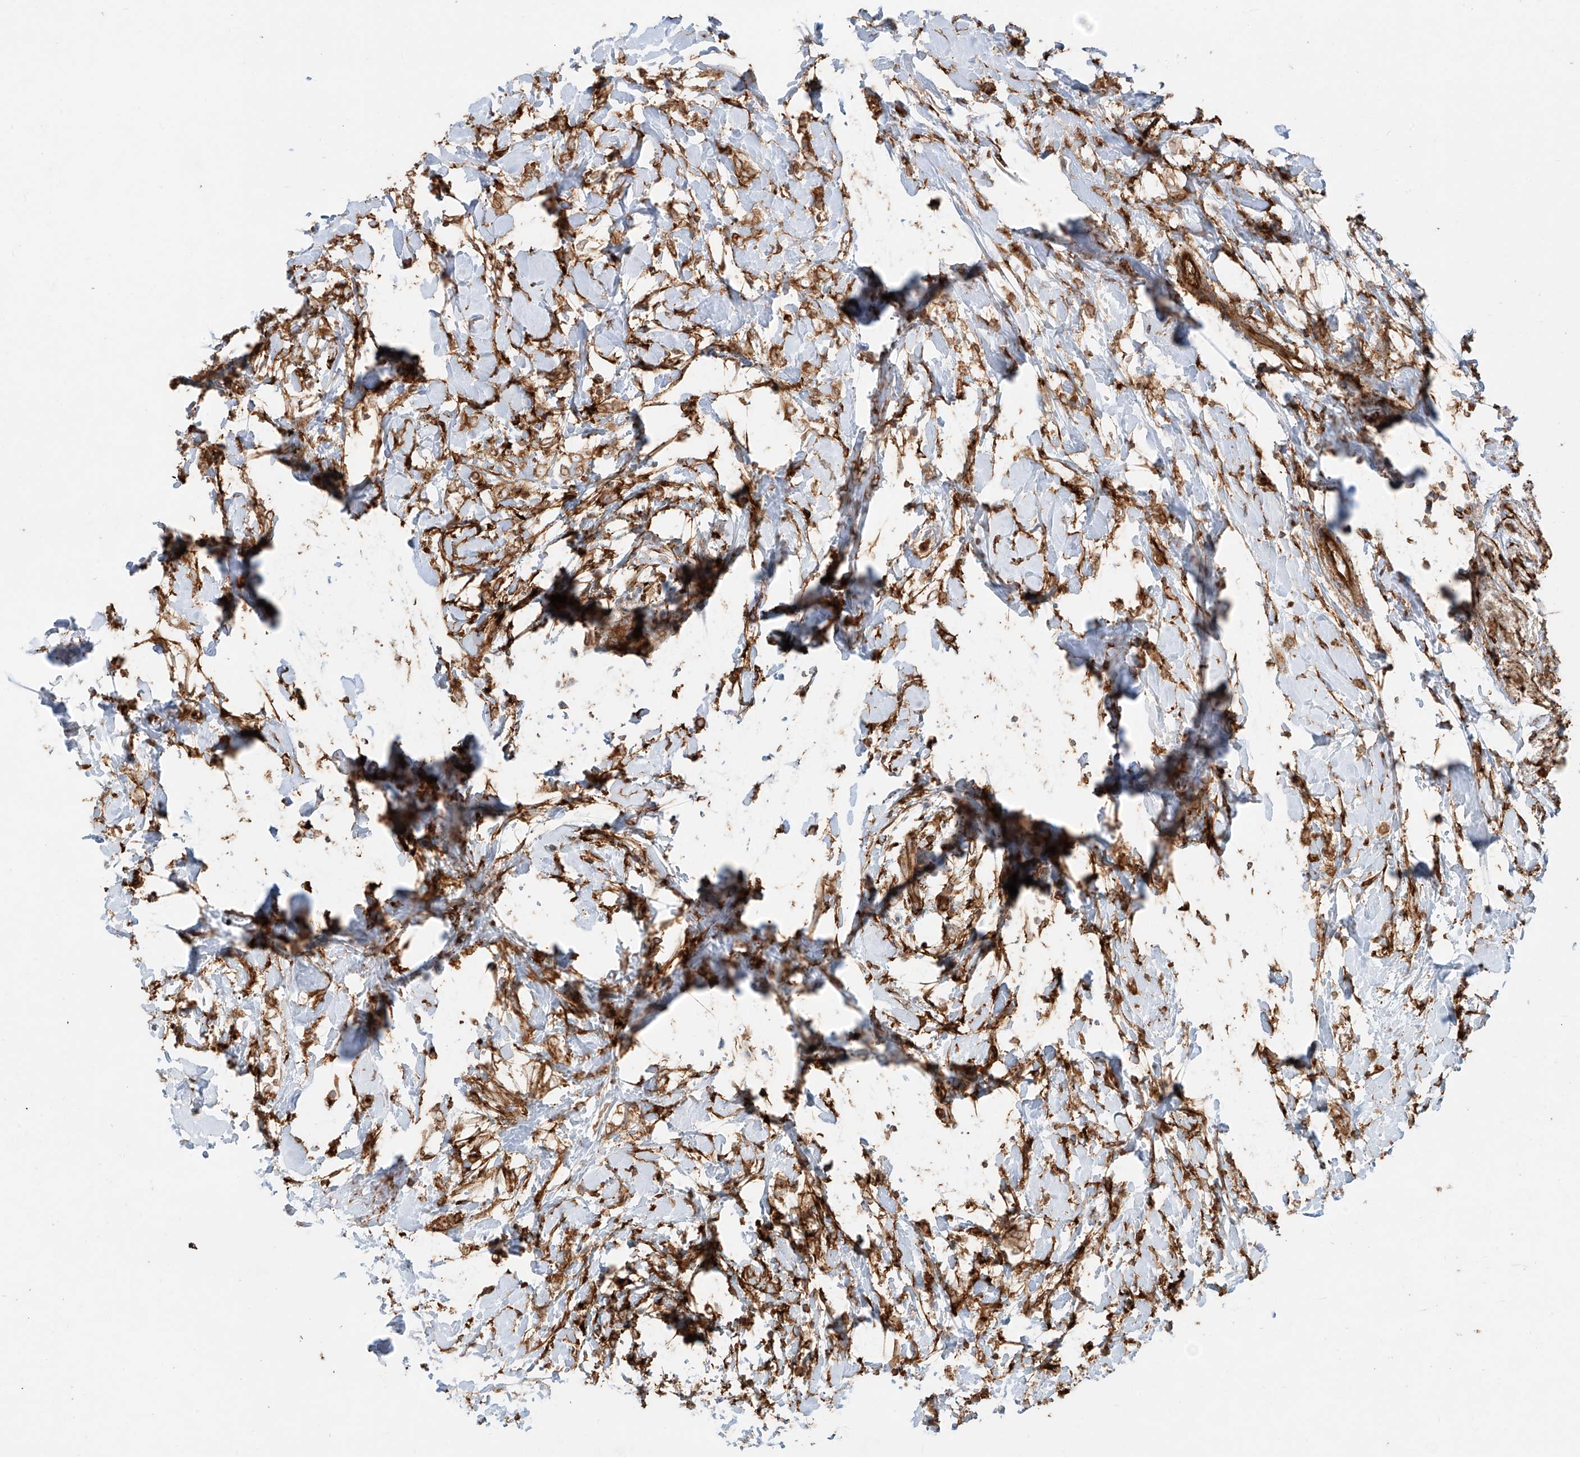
{"staining": {"intensity": "moderate", "quantity": ">75%", "location": "cytoplasmic/membranous"}, "tissue": "breast cancer", "cell_type": "Tumor cells", "image_type": "cancer", "snomed": [{"axis": "morphology", "description": "Normal tissue, NOS"}, {"axis": "morphology", "description": "Lobular carcinoma"}, {"axis": "topography", "description": "Breast"}], "caption": "IHC (DAB) staining of lobular carcinoma (breast) shows moderate cytoplasmic/membranous protein staining in approximately >75% of tumor cells.", "gene": "SNX9", "patient": {"sex": "female", "age": 47}}